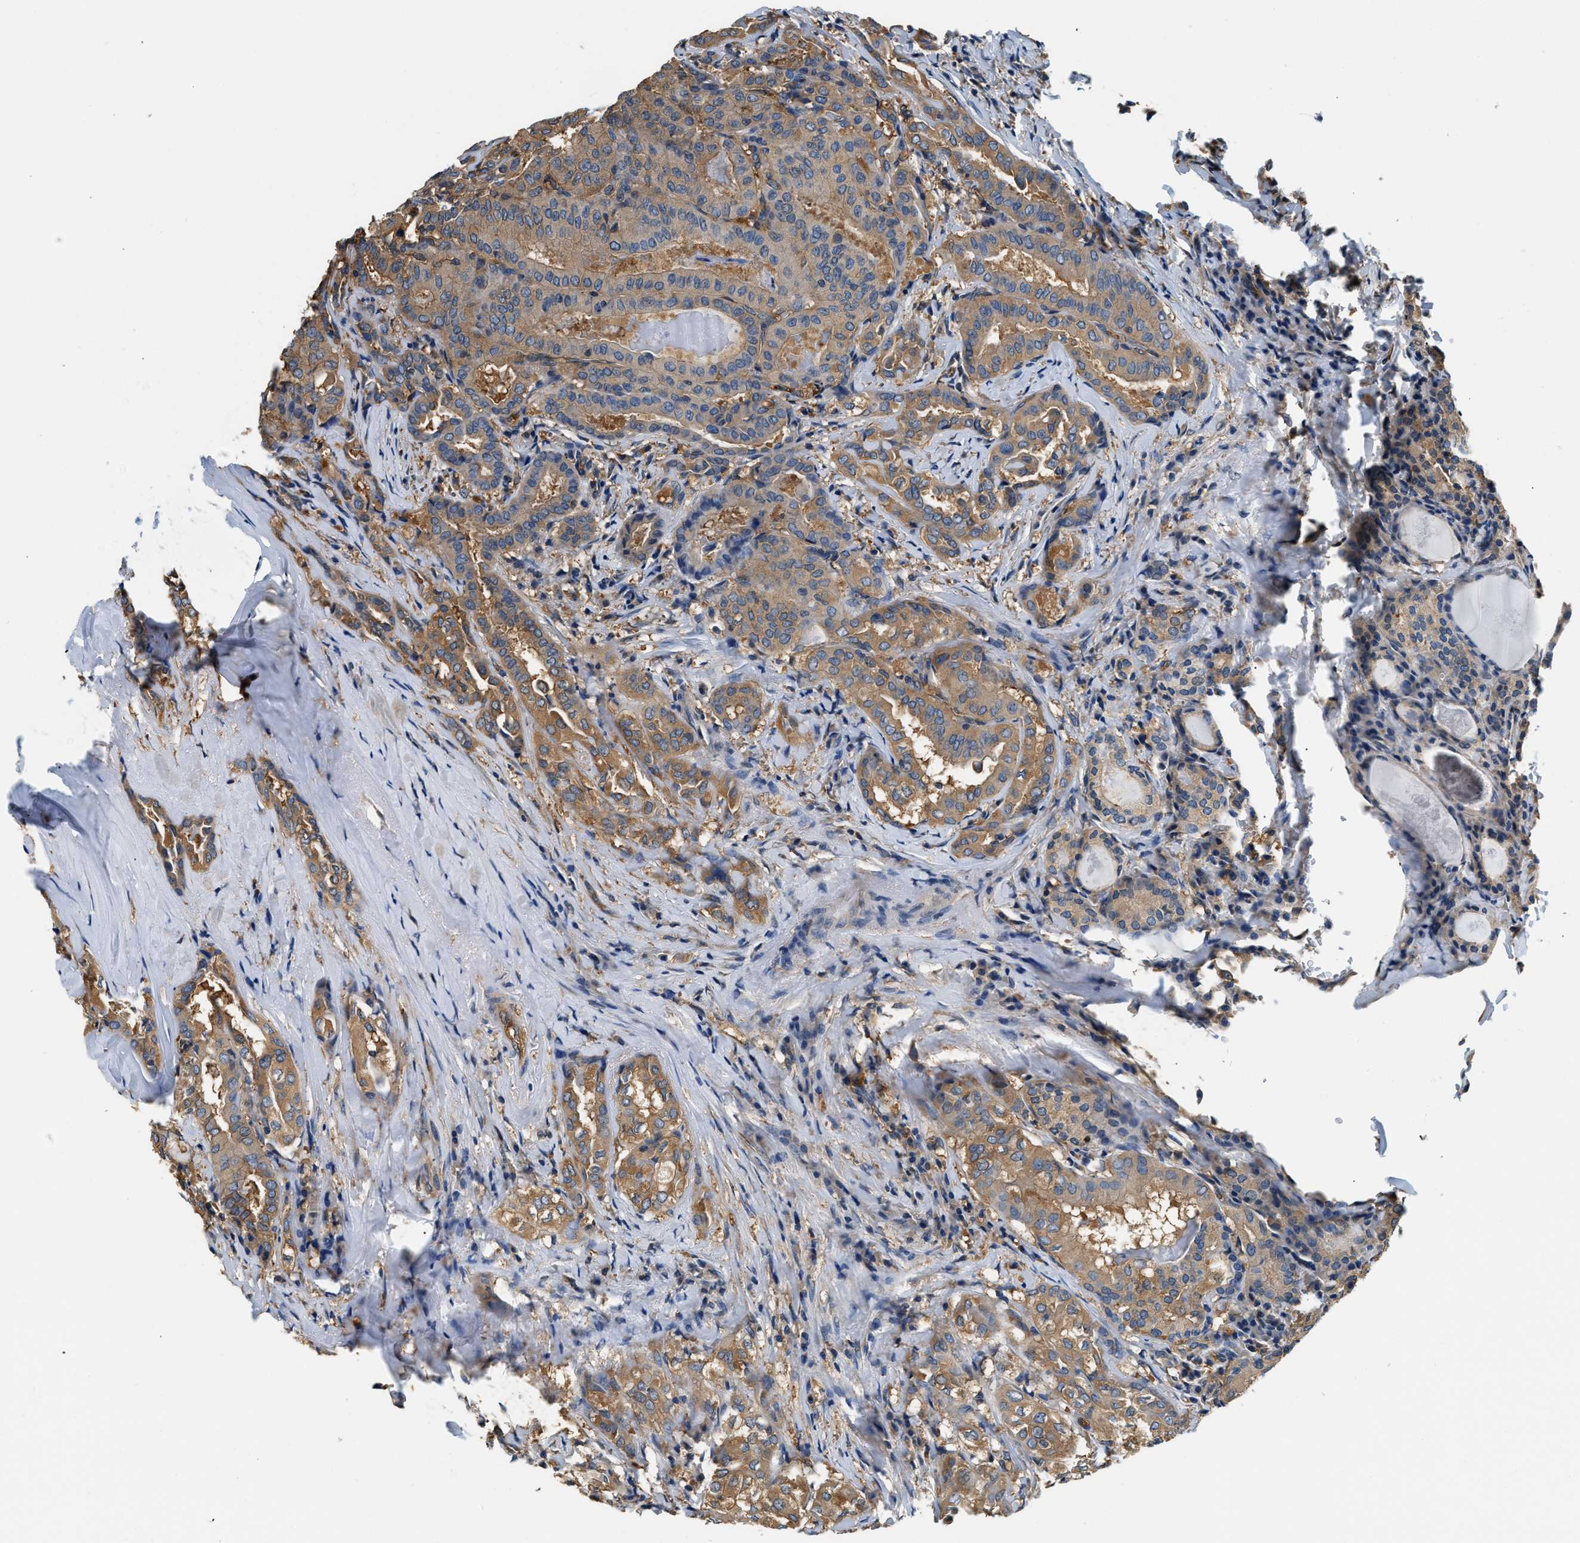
{"staining": {"intensity": "moderate", "quantity": ">75%", "location": "cytoplasmic/membranous"}, "tissue": "thyroid cancer", "cell_type": "Tumor cells", "image_type": "cancer", "snomed": [{"axis": "morphology", "description": "Papillary adenocarcinoma, NOS"}, {"axis": "topography", "description": "Thyroid gland"}], "caption": "Thyroid cancer stained for a protein reveals moderate cytoplasmic/membranous positivity in tumor cells.", "gene": "PPP2R1B", "patient": {"sex": "female", "age": 42}}